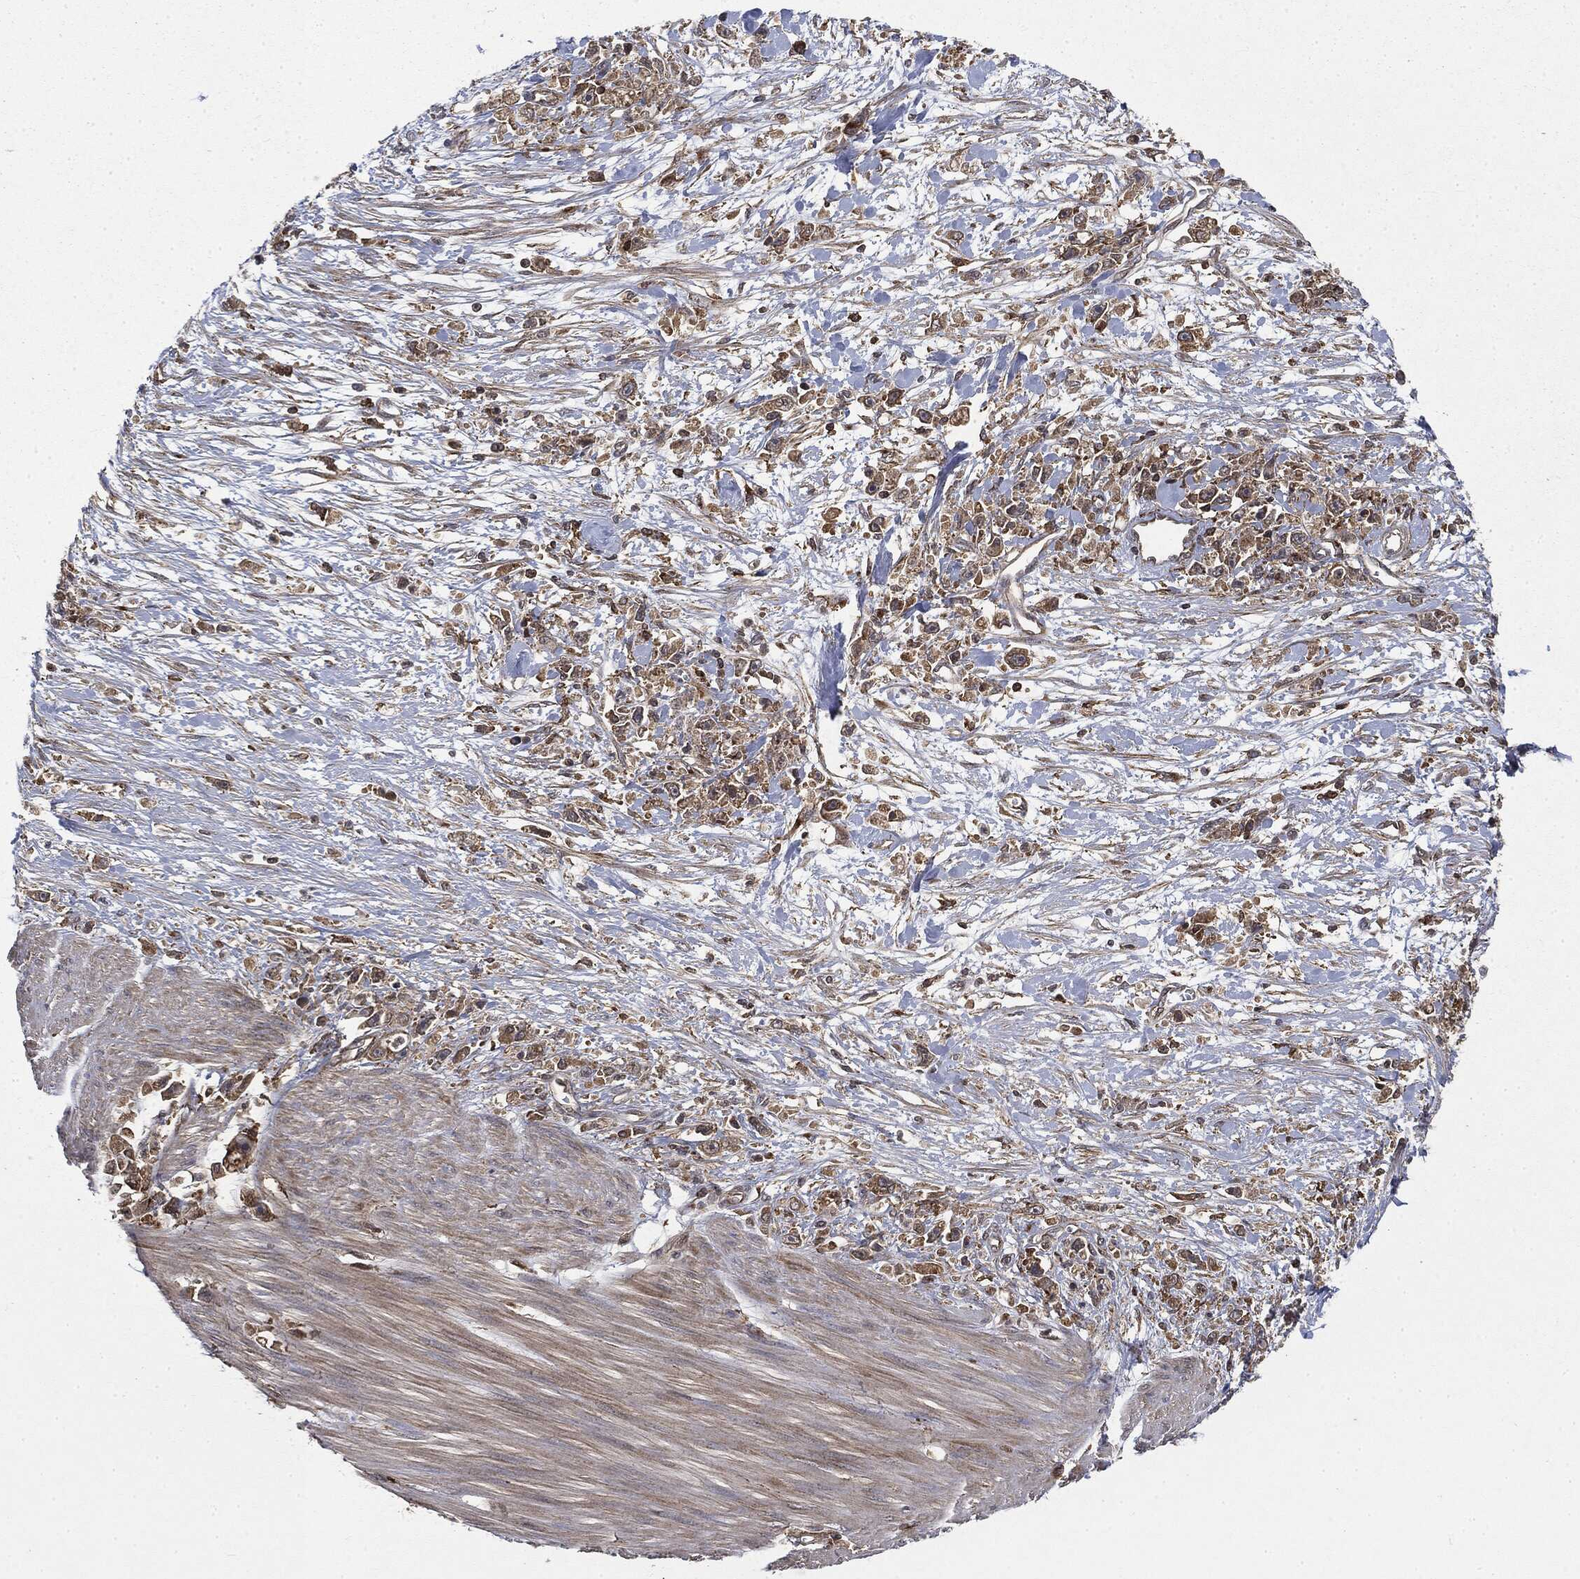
{"staining": {"intensity": "weak", "quantity": ">75%", "location": "cytoplasmic/membranous"}, "tissue": "stomach cancer", "cell_type": "Tumor cells", "image_type": "cancer", "snomed": [{"axis": "morphology", "description": "Adenocarcinoma, NOS"}, {"axis": "topography", "description": "Stomach"}], "caption": "An IHC micrograph of neoplastic tissue is shown. Protein staining in brown shows weak cytoplasmic/membranous positivity in stomach cancer (adenocarcinoma) within tumor cells. (DAB IHC, brown staining for protein, blue staining for nuclei).", "gene": "SNX5", "patient": {"sex": "female", "age": 59}}